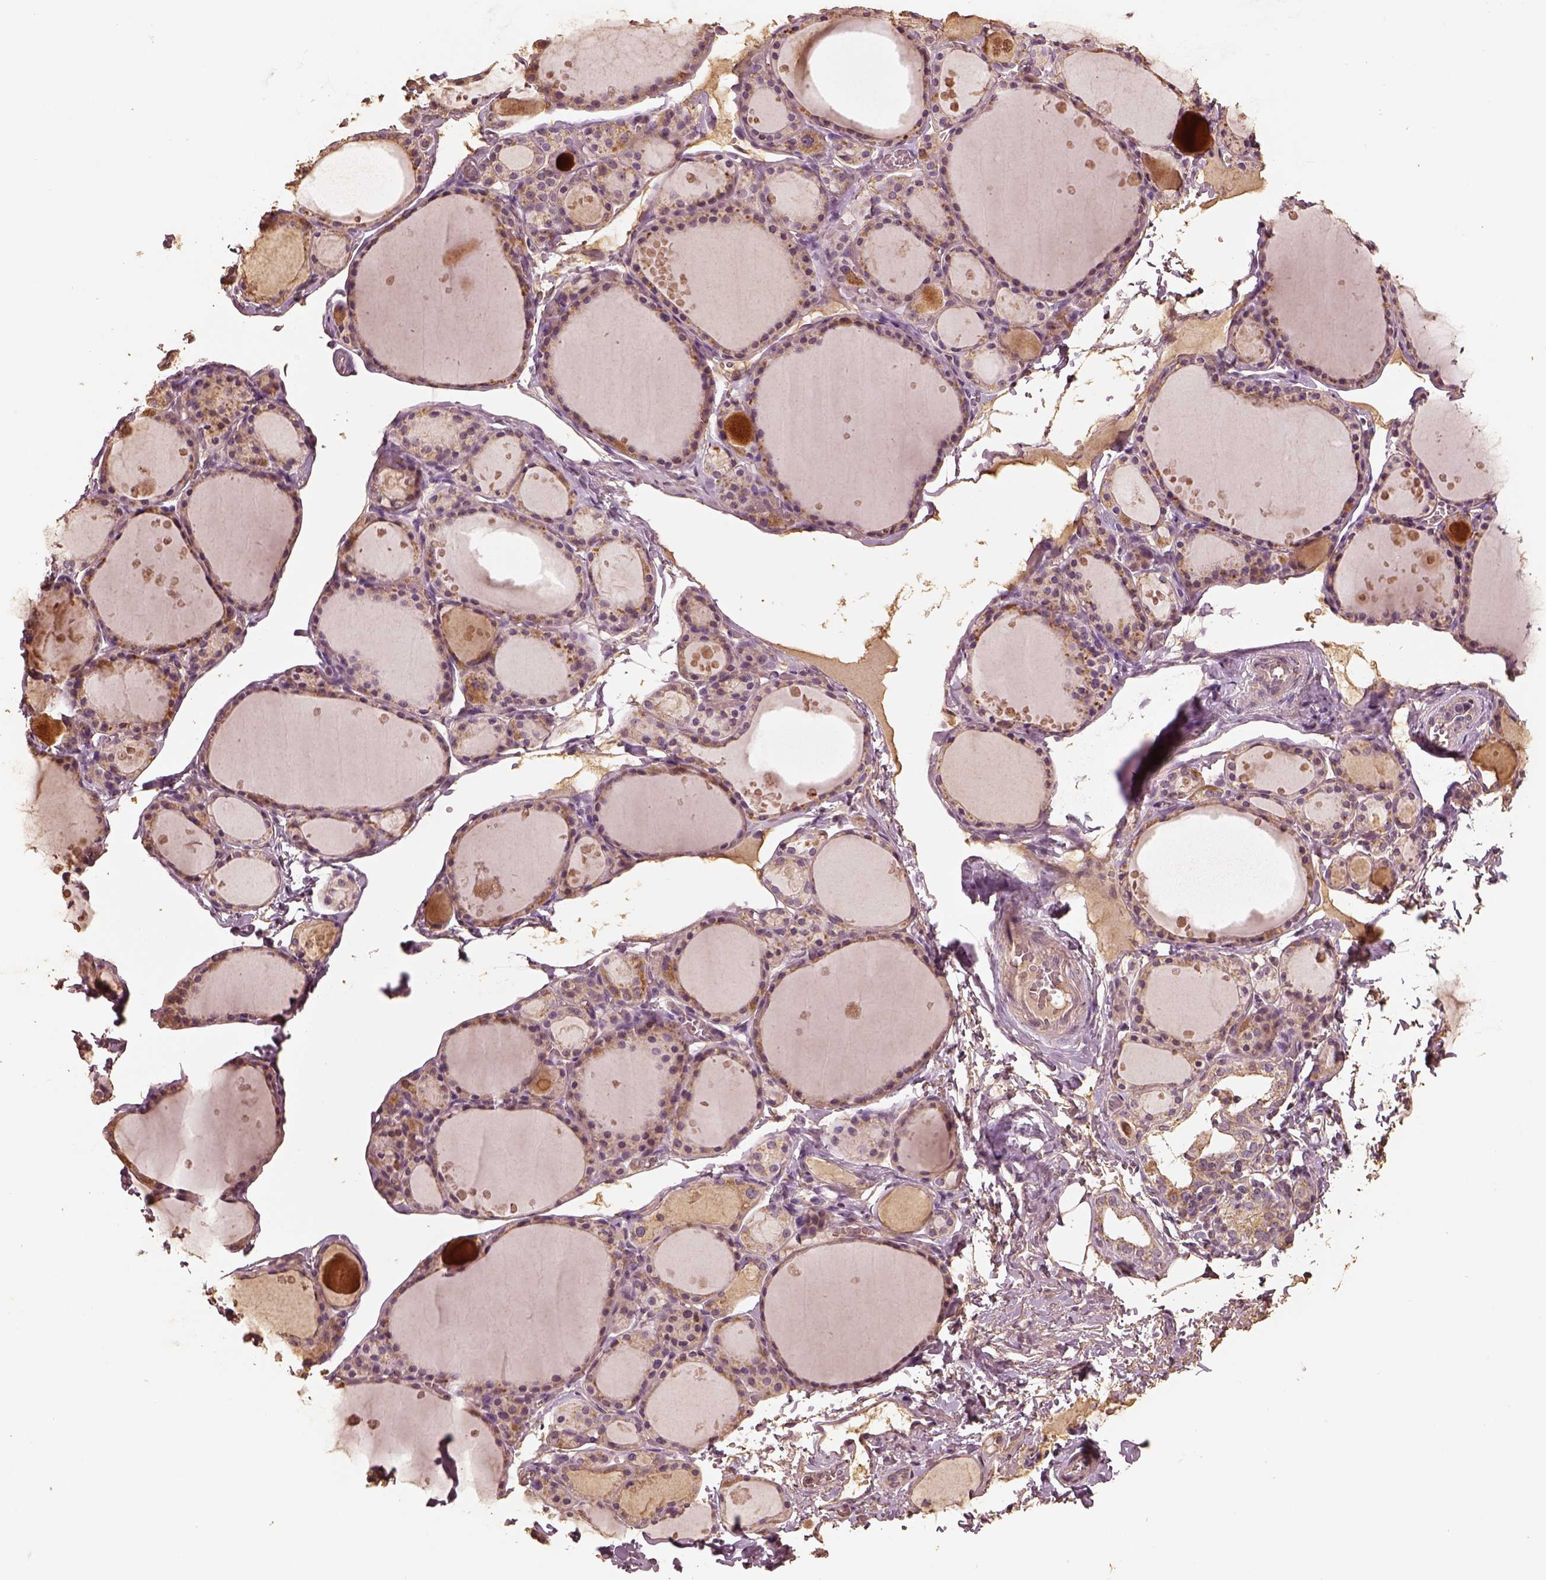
{"staining": {"intensity": "moderate", "quantity": ">75%", "location": "cytoplasmic/membranous"}, "tissue": "thyroid gland", "cell_type": "Glandular cells", "image_type": "normal", "snomed": [{"axis": "morphology", "description": "Normal tissue, NOS"}, {"axis": "topography", "description": "Thyroid gland"}], "caption": "A micrograph of thyroid gland stained for a protein exhibits moderate cytoplasmic/membranous brown staining in glandular cells. (Stains: DAB (3,3'-diaminobenzidine) in brown, nuclei in blue, Microscopy: brightfield microscopy at high magnification).", "gene": "PTGES2", "patient": {"sex": "male", "age": 68}}